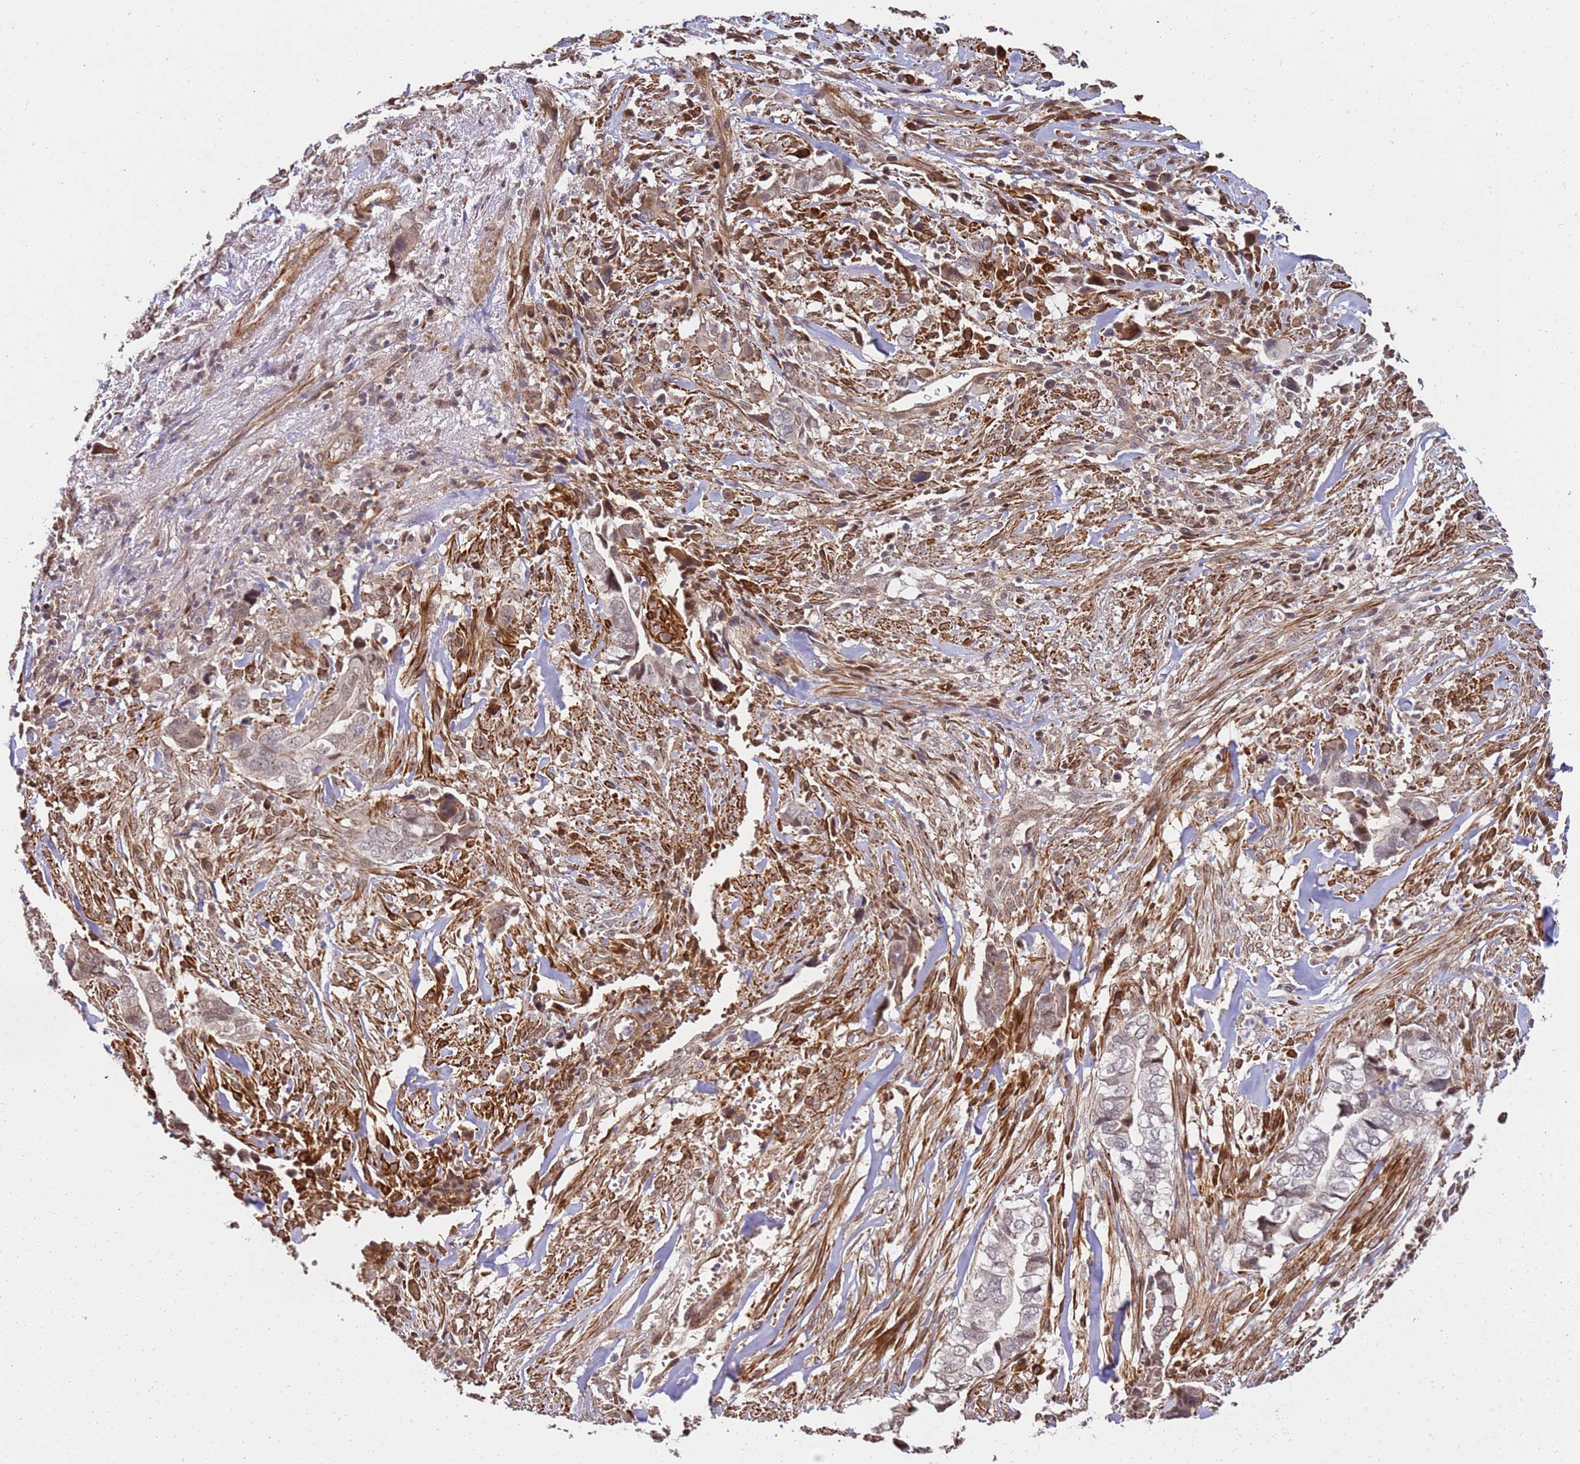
{"staining": {"intensity": "weak", "quantity": "25%-75%", "location": "nuclear"}, "tissue": "liver cancer", "cell_type": "Tumor cells", "image_type": "cancer", "snomed": [{"axis": "morphology", "description": "Cholangiocarcinoma"}, {"axis": "topography", "description": "Liver"}], "caption": "Liver cholangiocarcinoma stained with a protein marker reveals weak staining in tumor cells.", "gene": "ST18", "patient": {"sex": "female", "age": 79}}